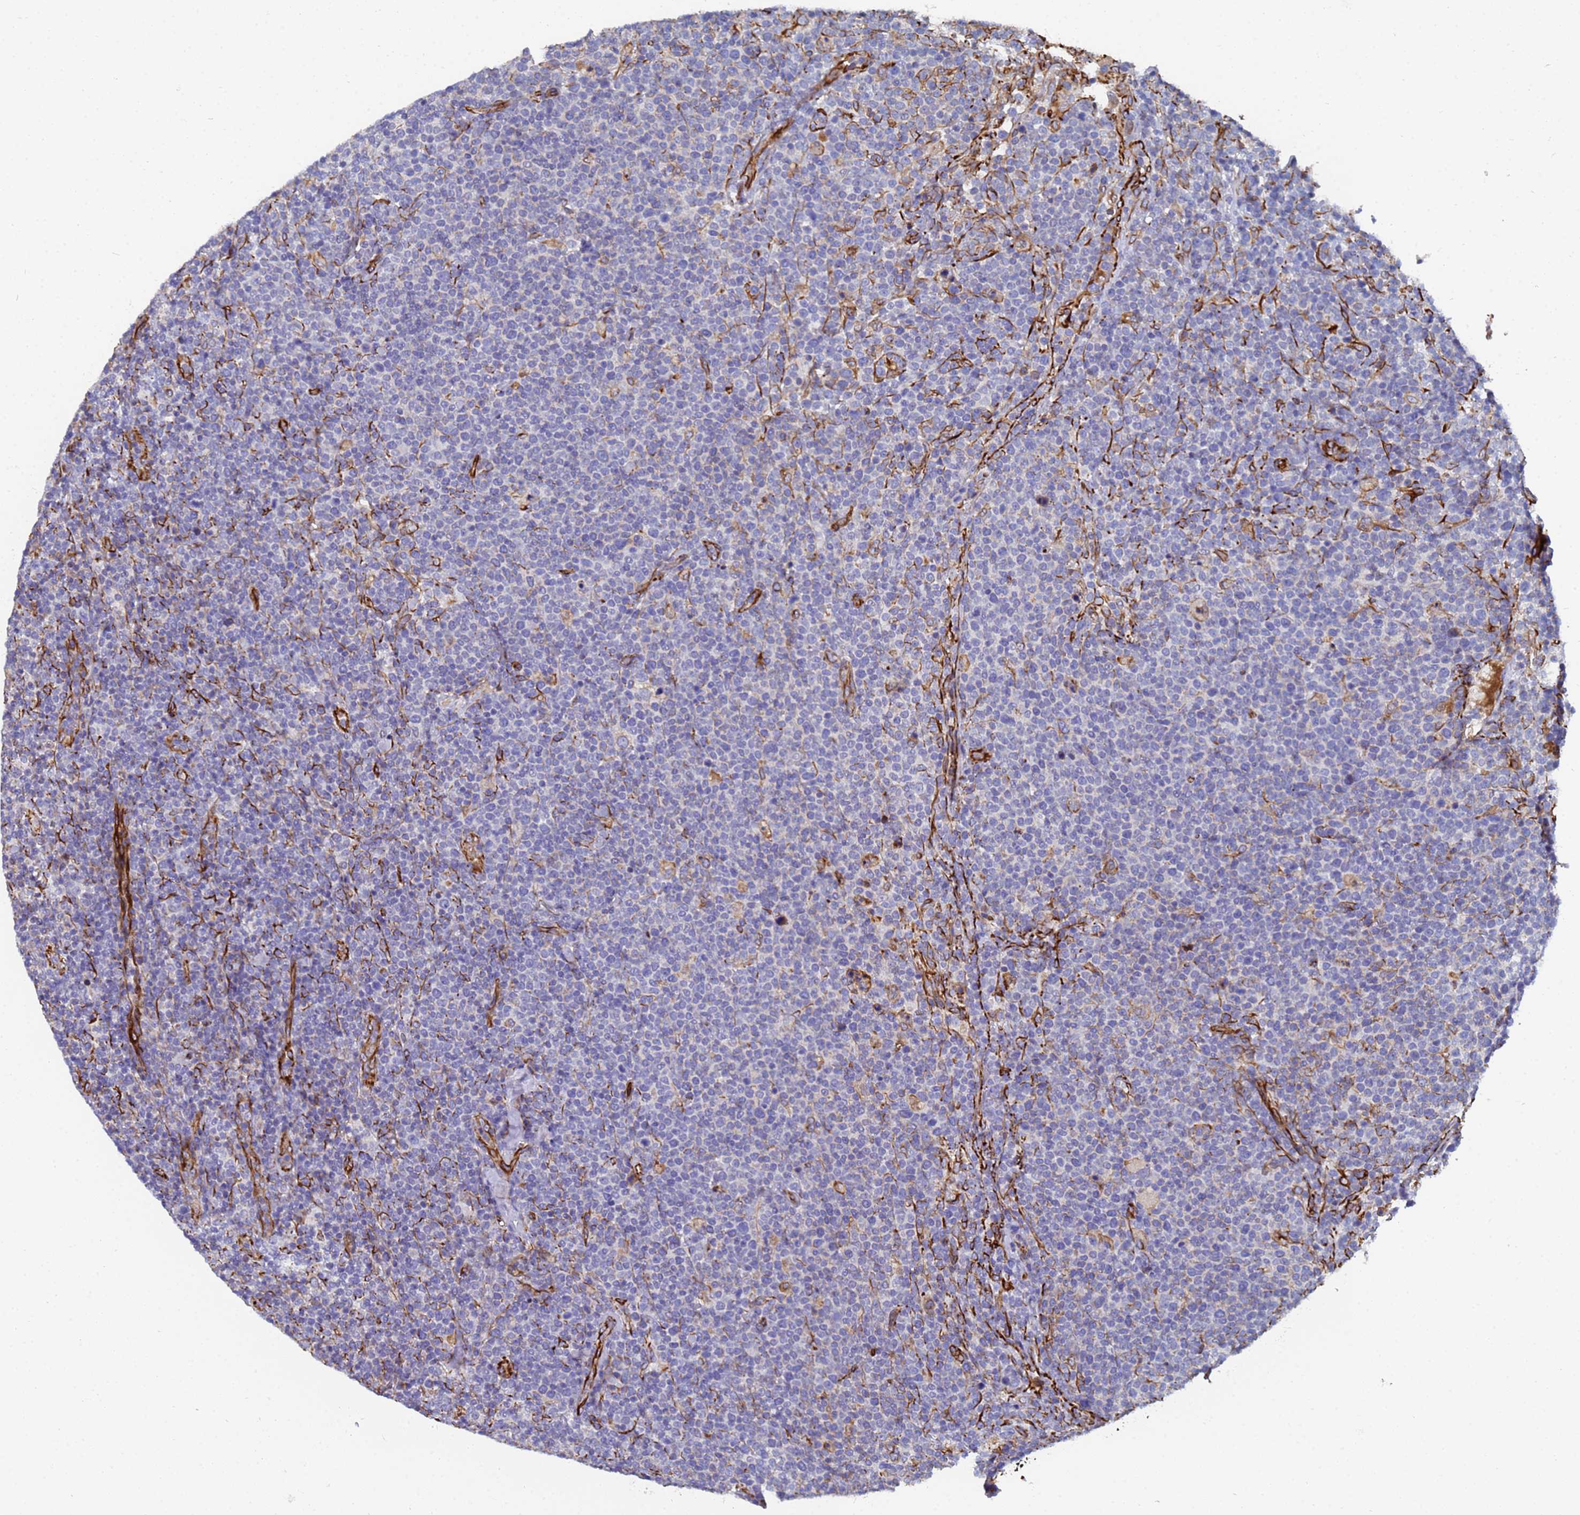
{"staining": {"intensity": "negative", "quantity": "none", "location": "none"}, "tissue": "lymphoma", "cell_type": "Tumor cells", "image_type": "cancer", "snomed": [{"axis": "morphology", "description": "Malignant lymphoma, non-Hodgkin's type, High grade"}, {"axis": "topography", "description": "Lymph node"}], "caption": "Micrograph shows no protein staining in tumor cells of malignant lymphoma, non-Hodgkin's type (high-grade) tissue.", "gene": "SYT13", "patient": {"sex": "male", "age": 61}}